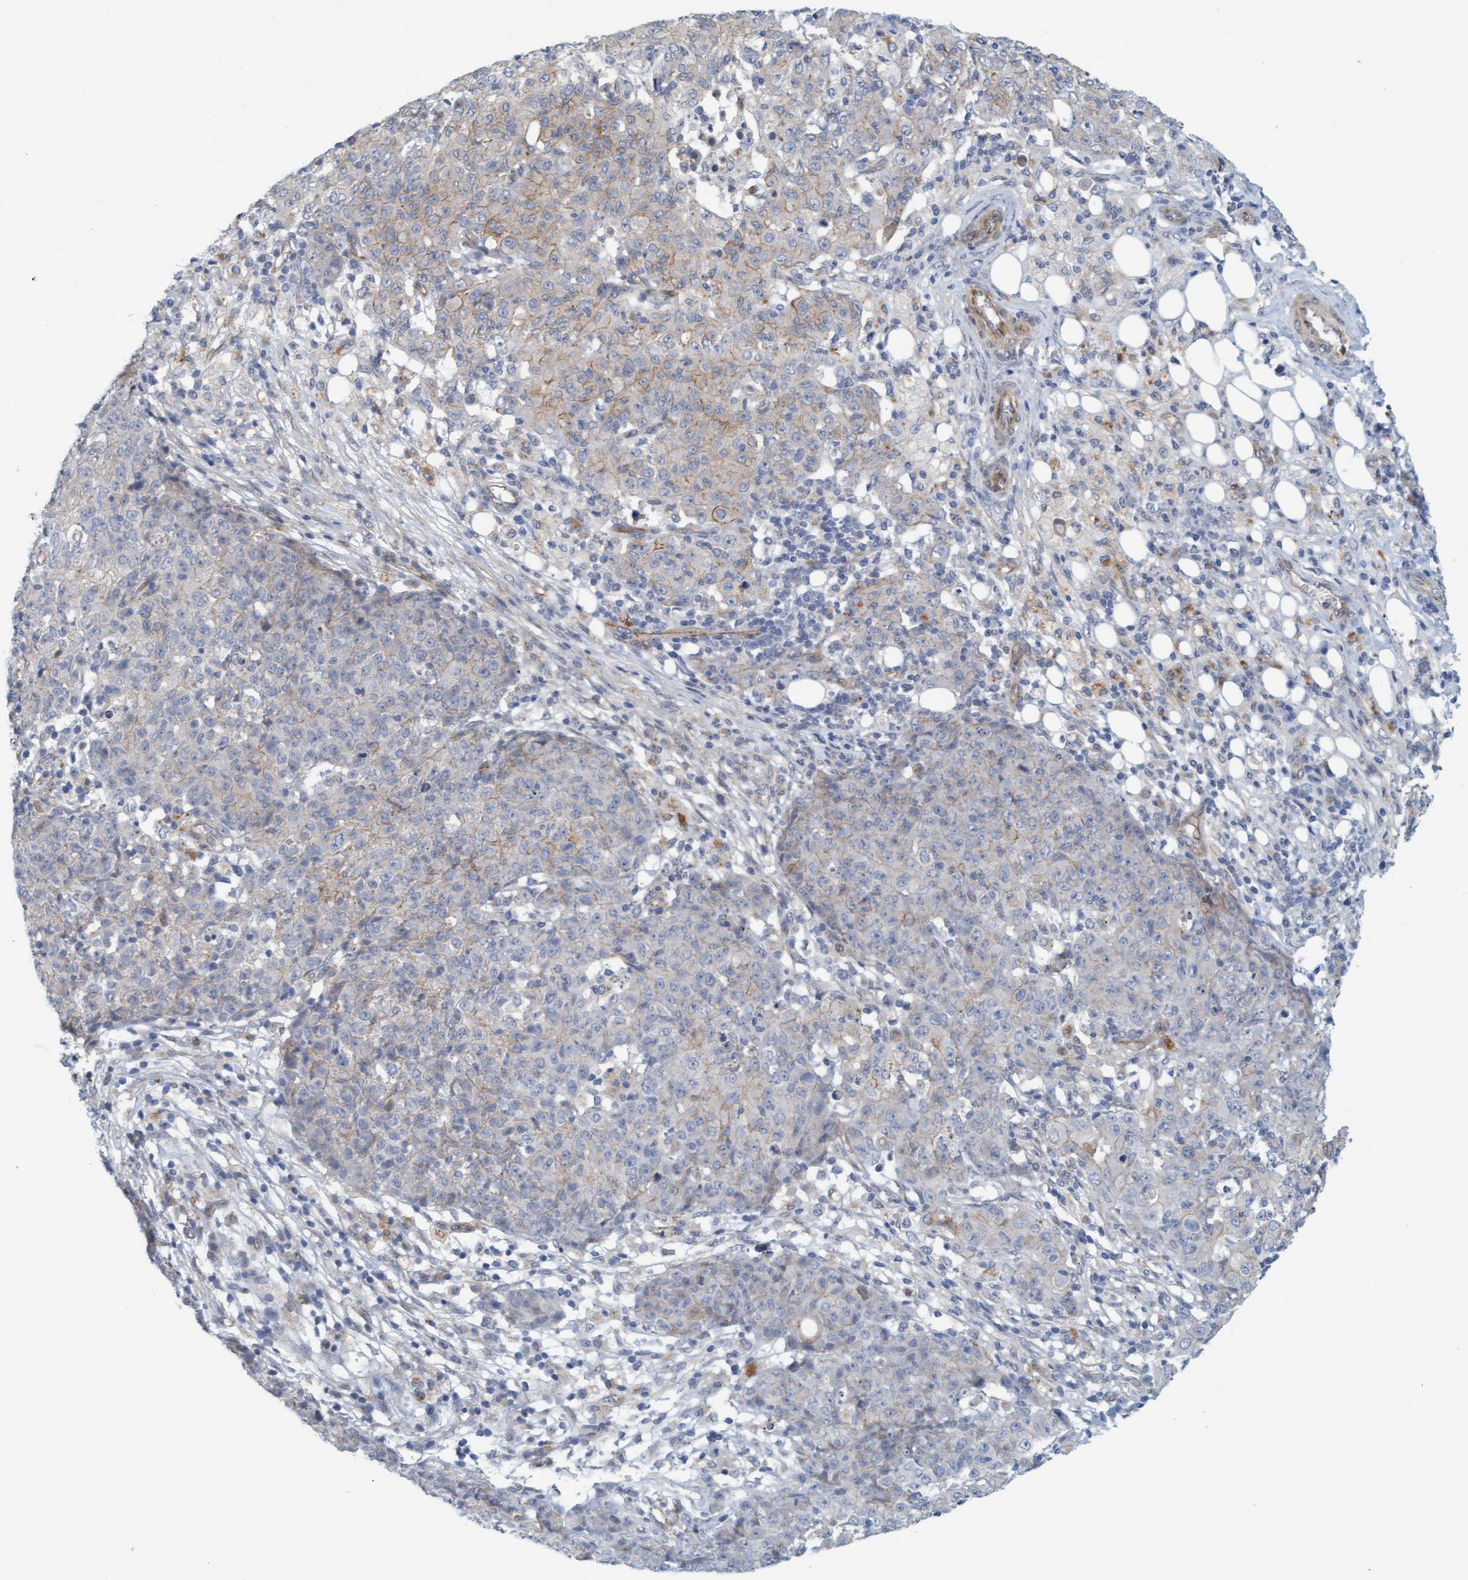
{"staining": {"intensity": "negative", "quantity": "none", "location": "none"}, "tissue": "ovarian cancer", "cell_type": "Tumor cells", "image_type": "cancer", "snomed": [{"axis": "morphology", "description": "Carcinoma, endometroid"}, {"axis": "topography", "description": "Ovary"}], "caption": "The micrograph exhibits no significant staining in tumor cells of ovarian cancer (endometroid carcinoma).", "gene": "KRBA2", "patient": {"sex": "female", "age": 42}}